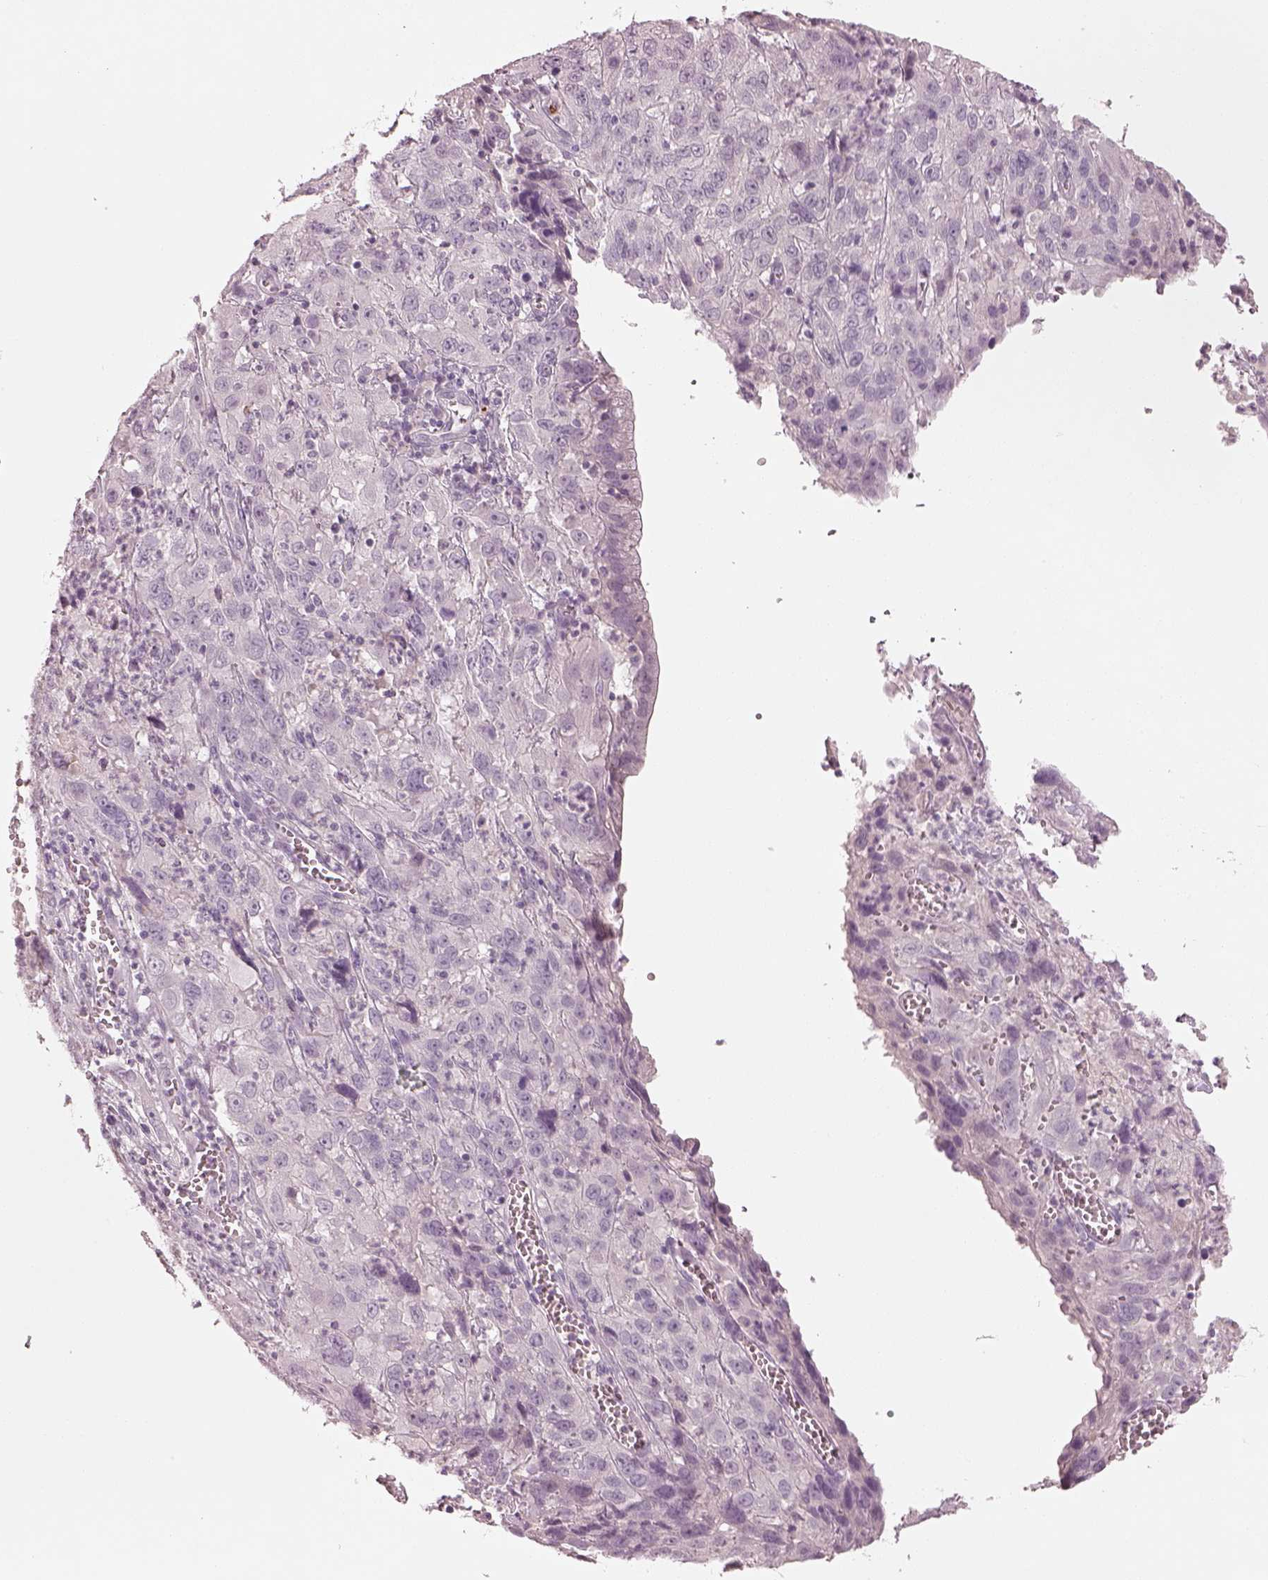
{"staining": {"intensity": "negative", "quantity": "none", "location": "none"}, "tissue": "cervical cancer", "cell_type": "Tumor cells", "image_type": "cancer", "snomed": [{"axis": "morphology", "description": "Squamous cell carcinoma, NOS"}, {"axis": "topography", "description": "Cervix"}], "caption": "Cervical cancer (squamous cell carcinoma) was stained to show a protein in brown. There is no significant positivity in tumor cells.", "gene": "SPATA6L", "patient": {"sex": "female", "age": 32}}